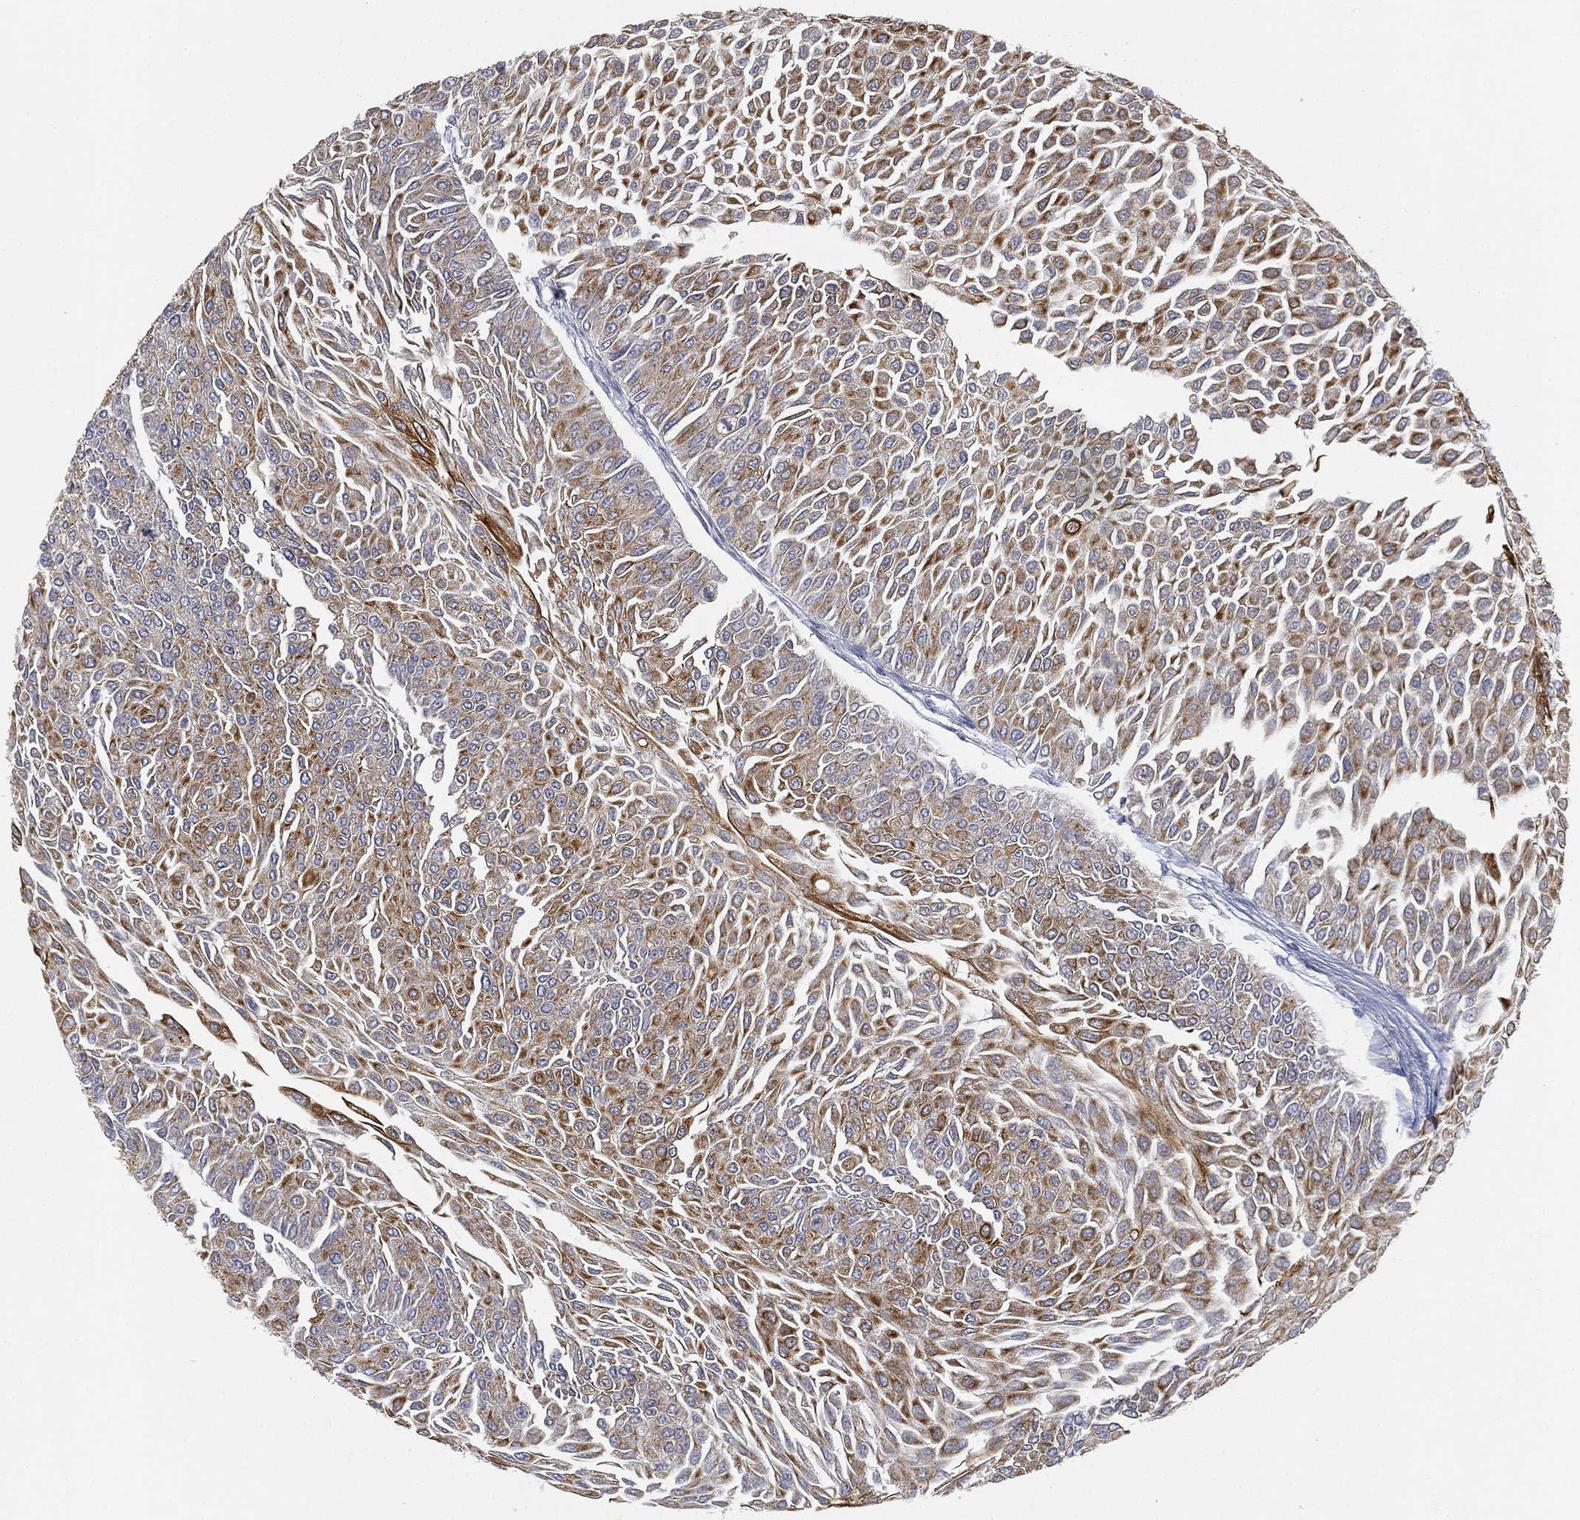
{"staining": {"intensity": "moderate", "quantity": "25%-75%", "location": "cytoplasmic/membranous"}, "tissue": "urothelial cancer", "cell_type": "Tumor cells", "image_type": "cancer", "snomed": [{"axis": "morphology", "description": "Urothelial carcinoma, Low grade"}, {"axis": "topography", "description": "Urinary bladder"}], "caption": "Immunohistochemical staining of low-grade urothelial carcinoma displays medium levels of moderate cytoplasmic/membranous protein expression in about 25%-75% of tumor cells.", "gene": "TICAM1", "patient": {"sex": "male", "age": 67}}